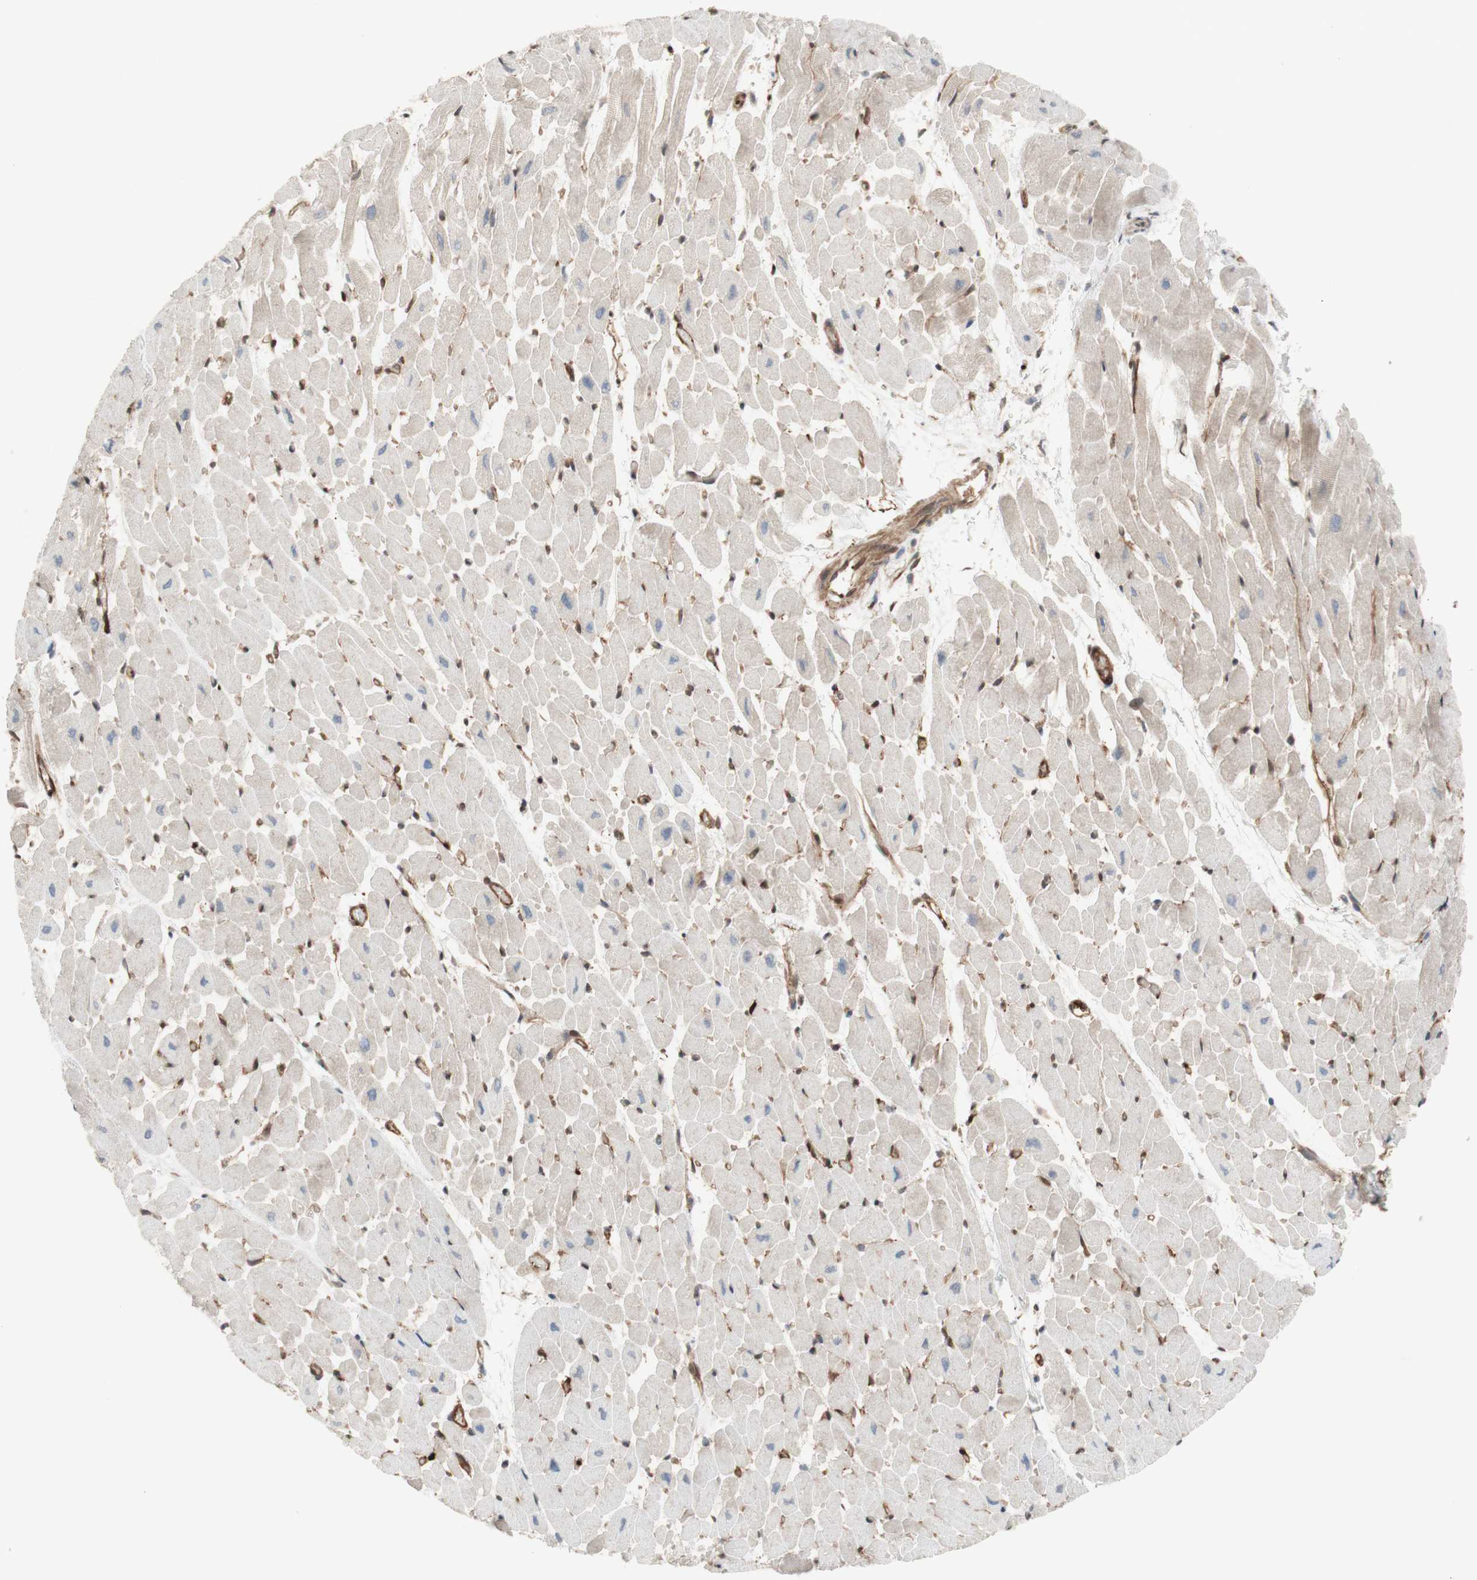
{"staining": {"intensity": "weak", "quantity": ">75%", "location": "cytoplasmic/membranous"}, "tissue": "heart muscle", "cell_type": "Cardiomyocytes", "image_type": "normal", "snomed": [{"axis": "morphology", "description": "Normal tissue, NOS"}, {"axis": "topography", "description": "Heart"}], "caption": "Brown immunohistochemical staining in benign heart muscle shows weak cytoplasmic/membranous staining in about >75% of cardiomyocytes.", "gene": "CNN3", "patient": {"sex": "male", "age": 45}}